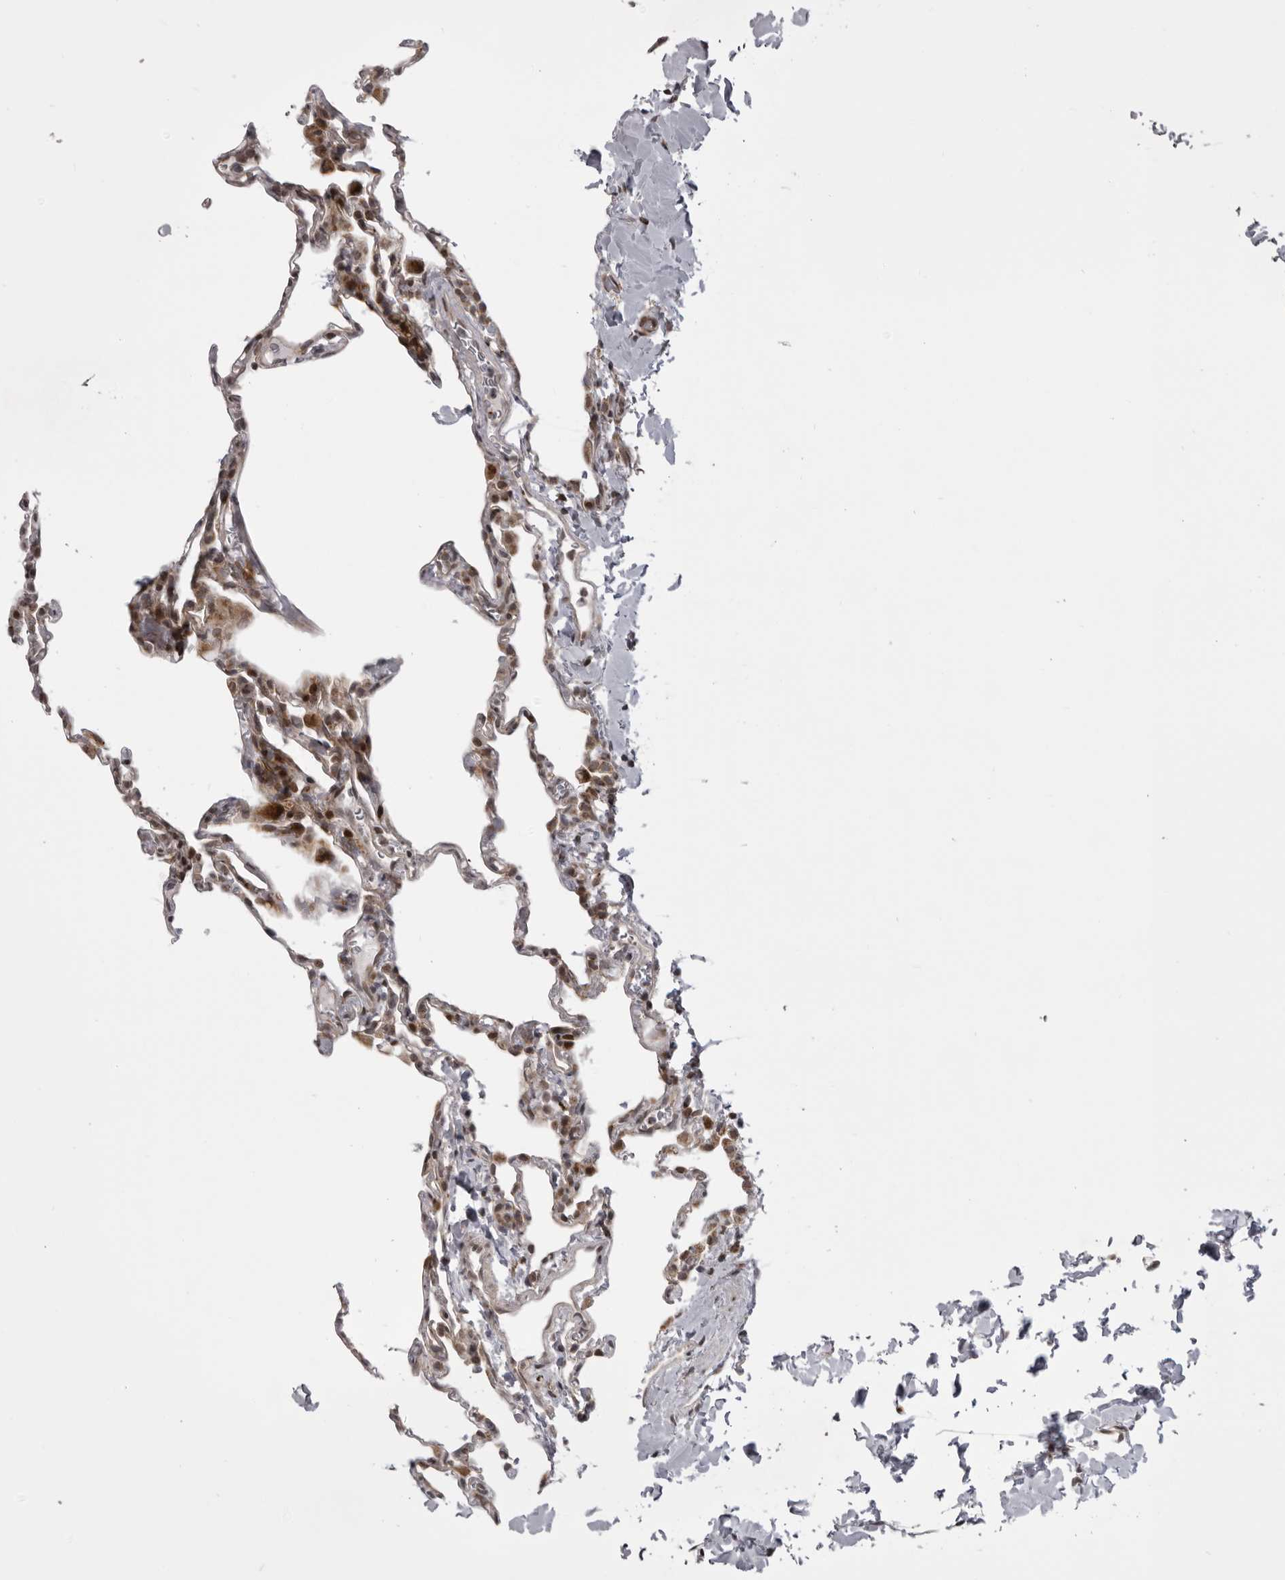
{"staining": {"intensity": "moderate", "quantity": "<25%", "location": "cytoplasmic/membranous,nuclear"}, "tissue": "lung", "cell_type": "Alveolar cells", "image_type": "normal", "snomed": [{"axis": "morphology", "description": "Normal tissue, NOS"}, {"axis": "topography", "description": "Lung"}], "caption": "Immunohistochemical staining of normal lung demonstrates moderate cytoplasmic/membranous,nuclear protein positivity in about <25% of alveolar cells.", "gene": "C1orf109", "patient": {"sex": "male", "age": 20}}